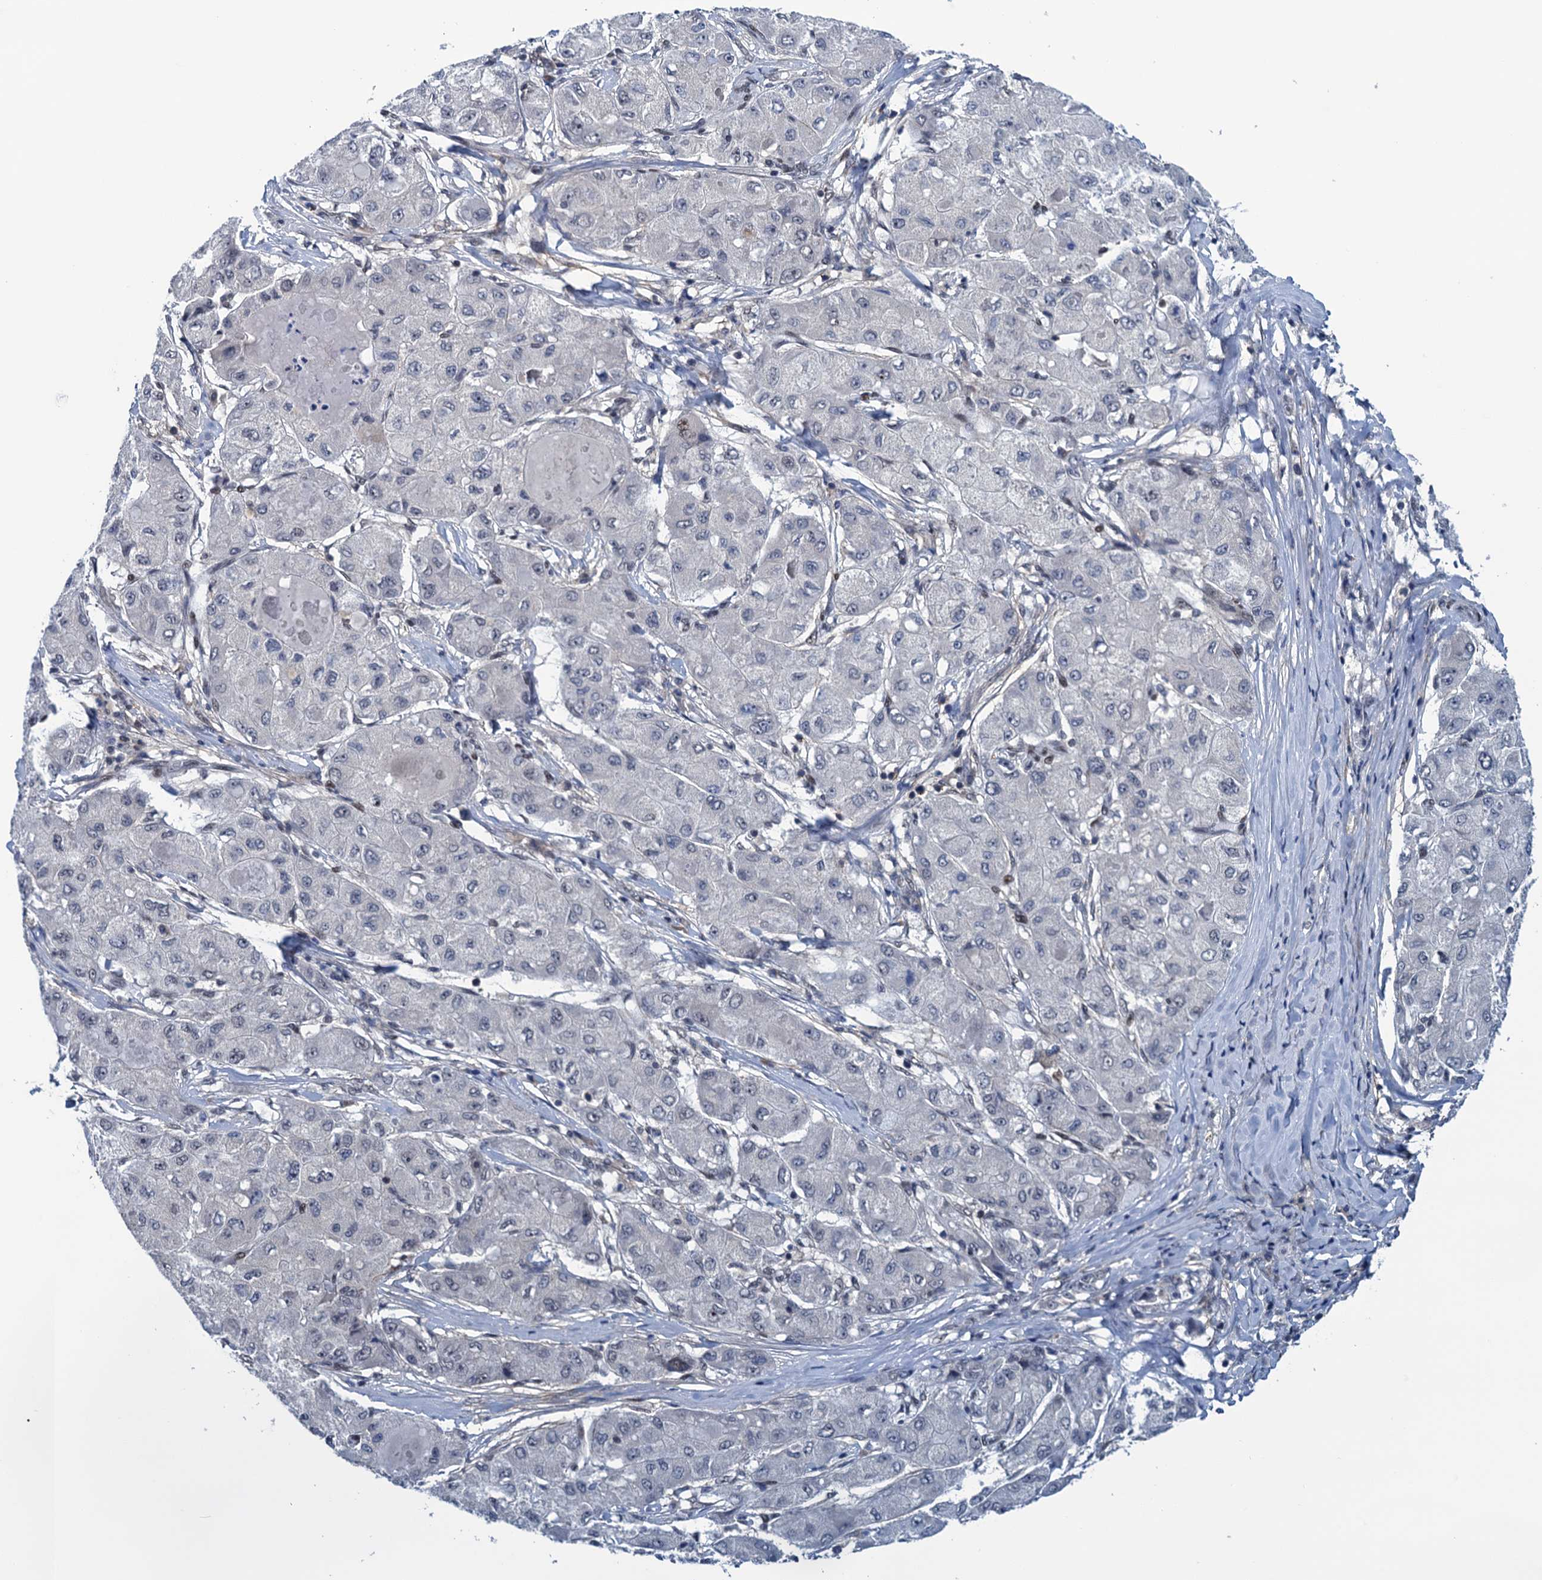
{"staining": {"intensity": "weak", "quantity": "25%-75%", "location": "nuclear"}, "tissue": "liver cancer", "cell_type": "Tumor cells", "image_type": "cancer", "snomed": [{"axis": "morphology", "description": "Carcinoma, Hepatocellular, NOS"}, {"axis": "topography", "description": "Liver"}], "caption": "There is low levels of weak nuclear staining in tumor cells of liver hepatocellular carcinoma, as demonstrated by immunohistochemical staining (brown color).", "gene": "SAE1", "patient": {"sex": "male", "age": 80}}